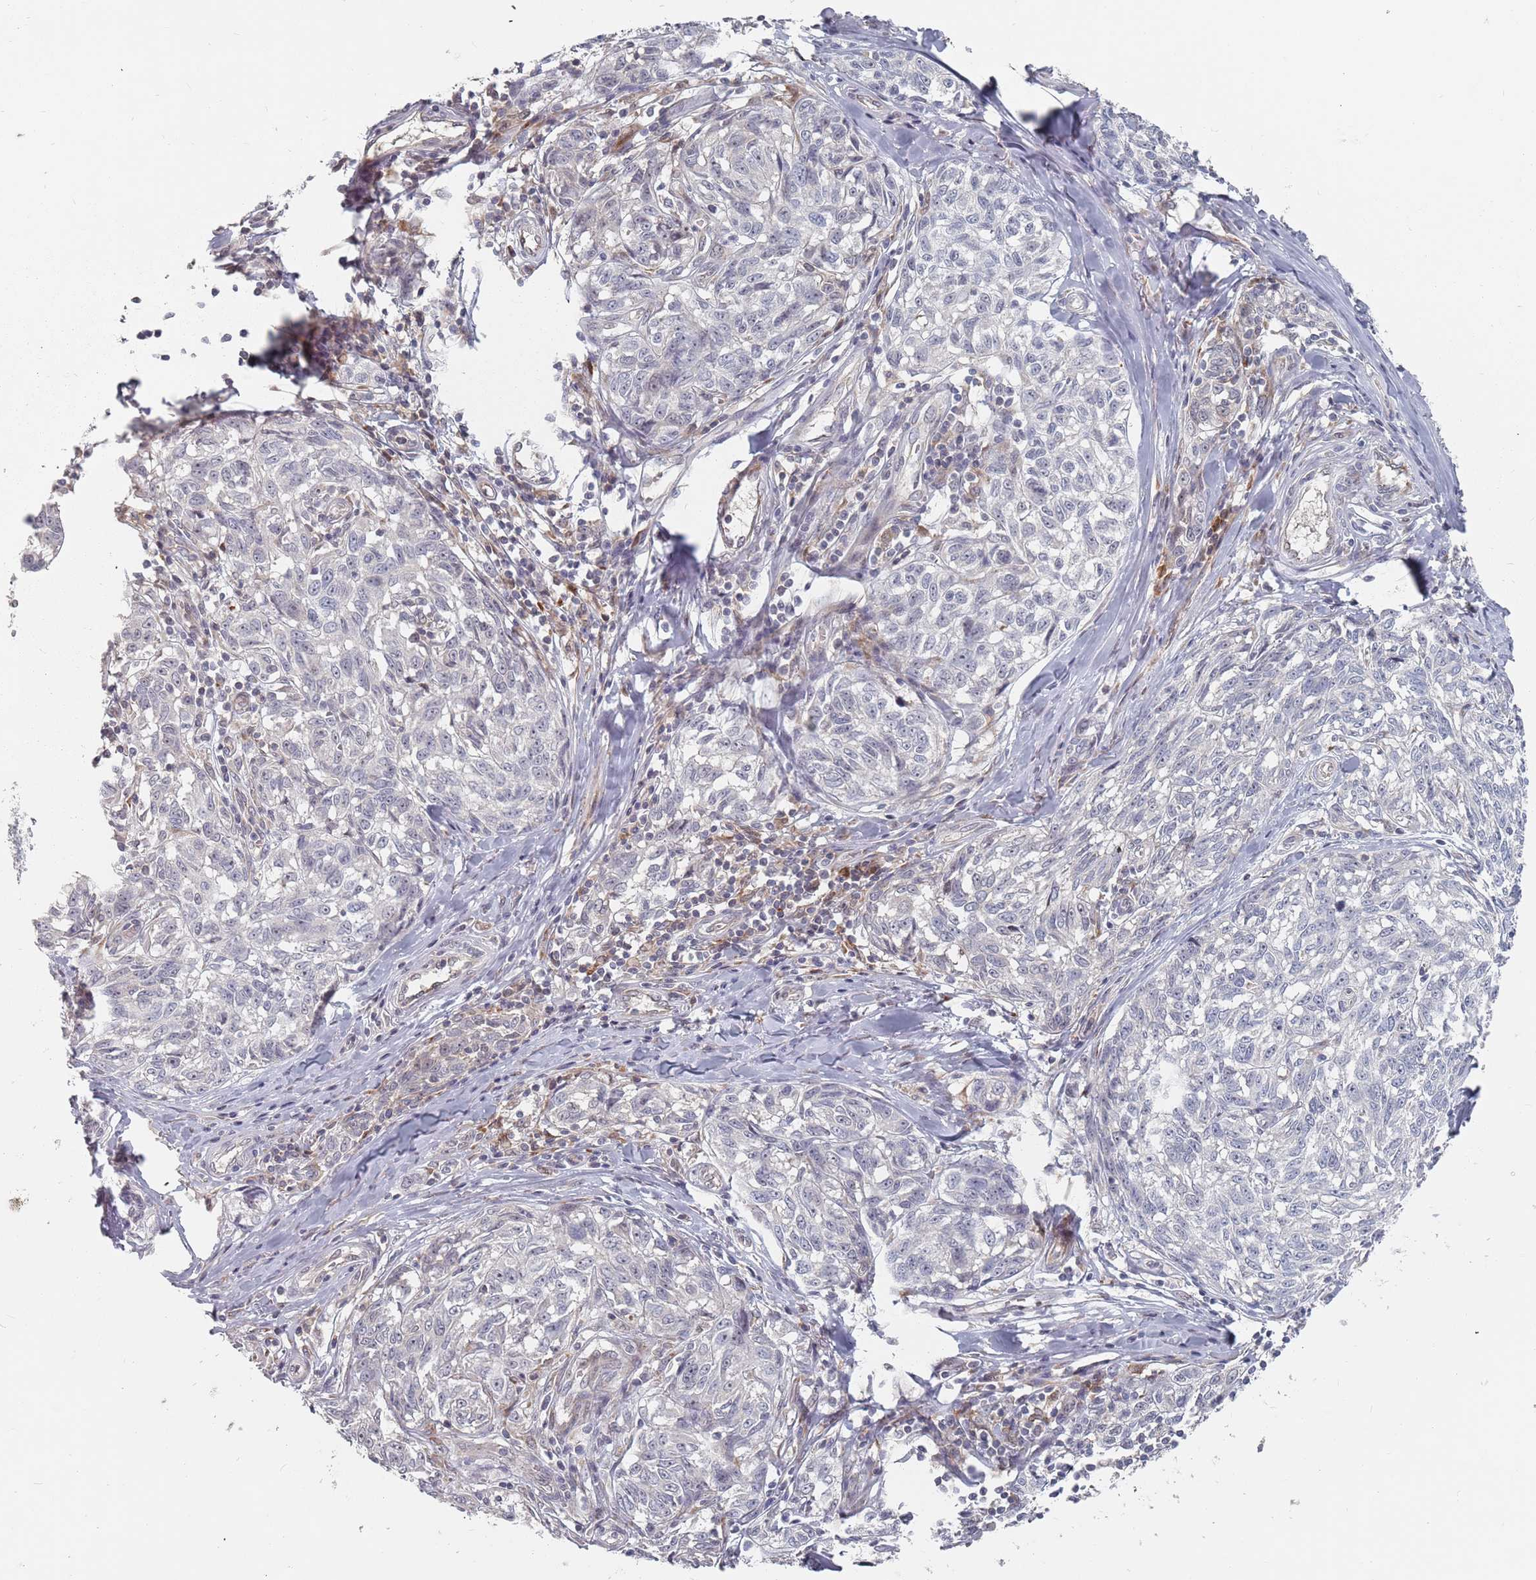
{"staining": {"intensity": "negative", "quantity": "none", "location": "none"}, "tissue": "melanoma", "cell_type": "Tumor cells", "image_type": "cancer", "snomed": [{"axis": "morphology", "description": "Normal tissue, NOS"}, {"axis": "morphology", "description": "Malignant melanoma, NOS"}, {"axis": "topography", "description": "Skin"}], "caption": "The histopathology image reveals no staining of tumor cells in melanoma.", "gene": "ADAL", "patient": {"sex": "female", "age": 64}}